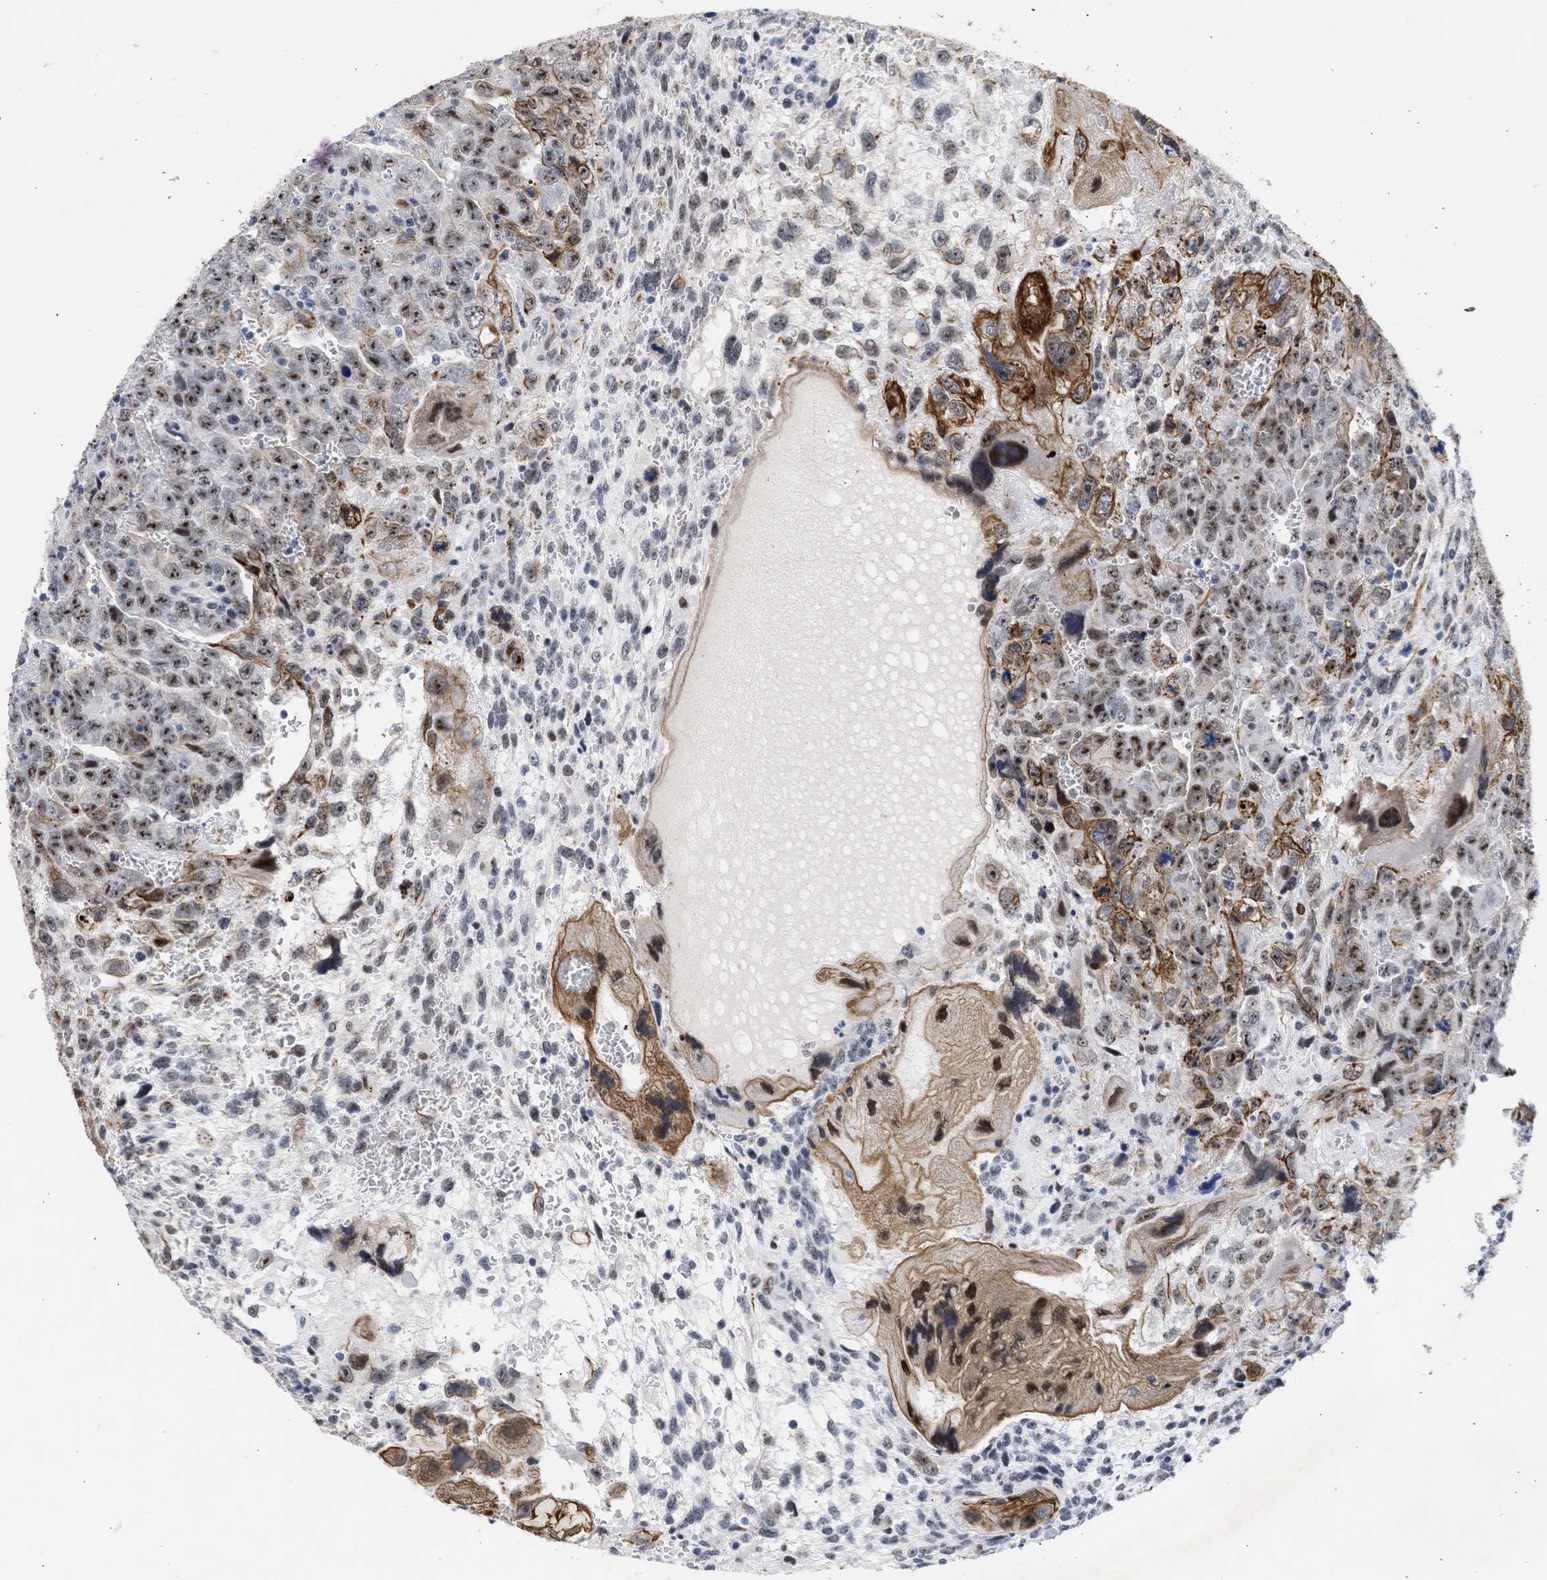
{"staining": {"intensity": "strong", "quantity": ">75%", "location": "cytoplasmic/membranous,nuclear"}, "tissue": "testis cancer", "cell_type": "Tumor cells", "image_type": "cancer", "snomed": [{"axis": "morphology", "description": "Carcinoma, Embryonal, NOS"}, {"axis": "topography", "description": "Testis"}], "caption": "Protein expression analysis of testis cancer exhibits strong cytoplasmic/membranous and nuclear positivity in about >75% of tumor cells.", "gene": "DDX41", "patient": {"sex": "male", "age": 28}}